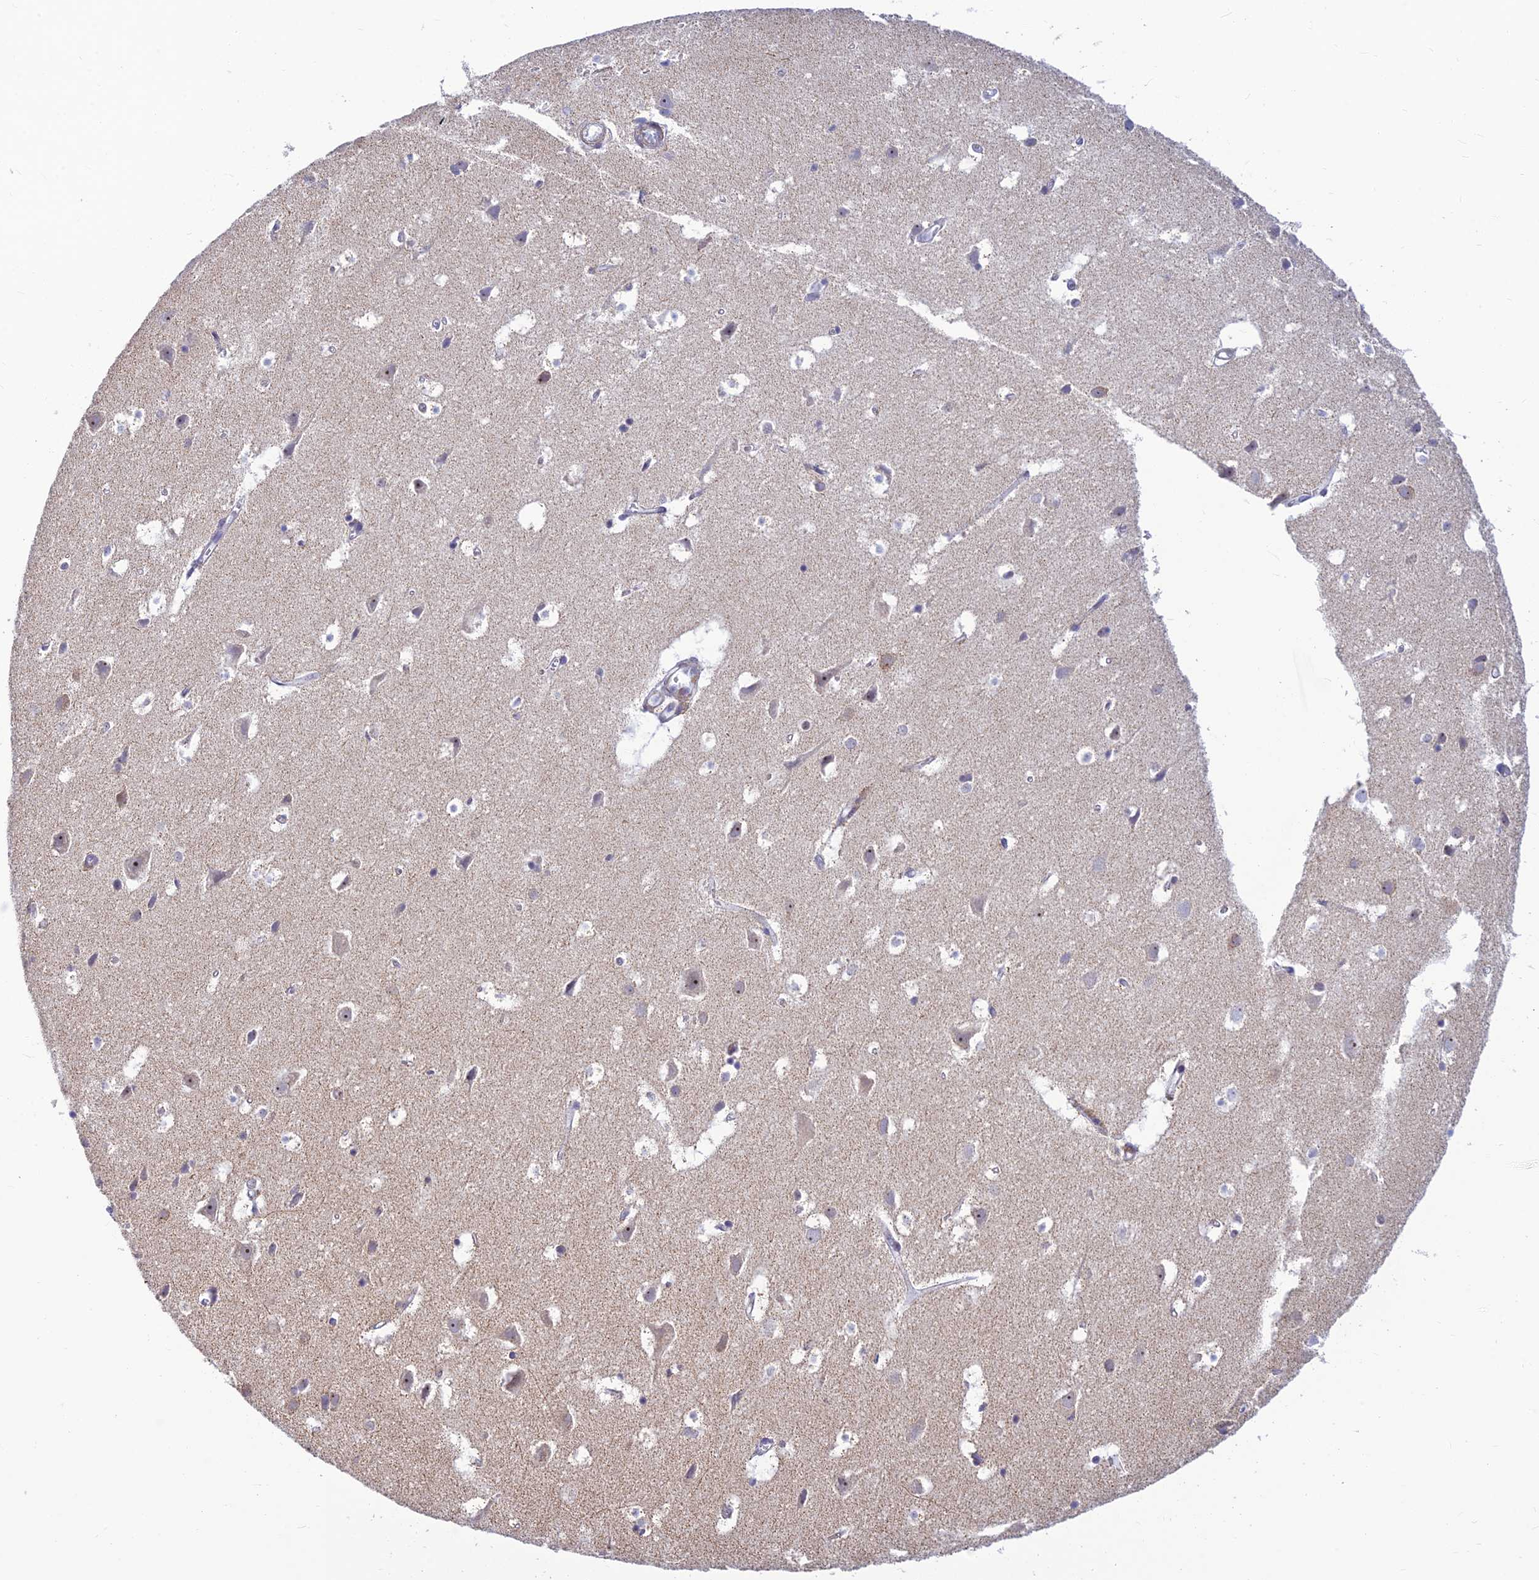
{"staining": {"intensity": "weak", "quantity": "<25%", "location": "cytoplasmic/membranous"}, "tissue": "cerebral cortex", "cell_type": "Endothelial cells", "image_type": "normal", "snomed": [{"axis": "morphology", "description": "Normal tissue, NOS"}, {"axis": "topography", "description": "Cerebral cortex"}], "caption": "High power microscopy histopathology image of an IHC photomicrograph of normal cerebral cortex, revealing no significant staining in endothelial cells.", "gene": "POLR1G", "patient": {"sex": "male", "age": 54}}